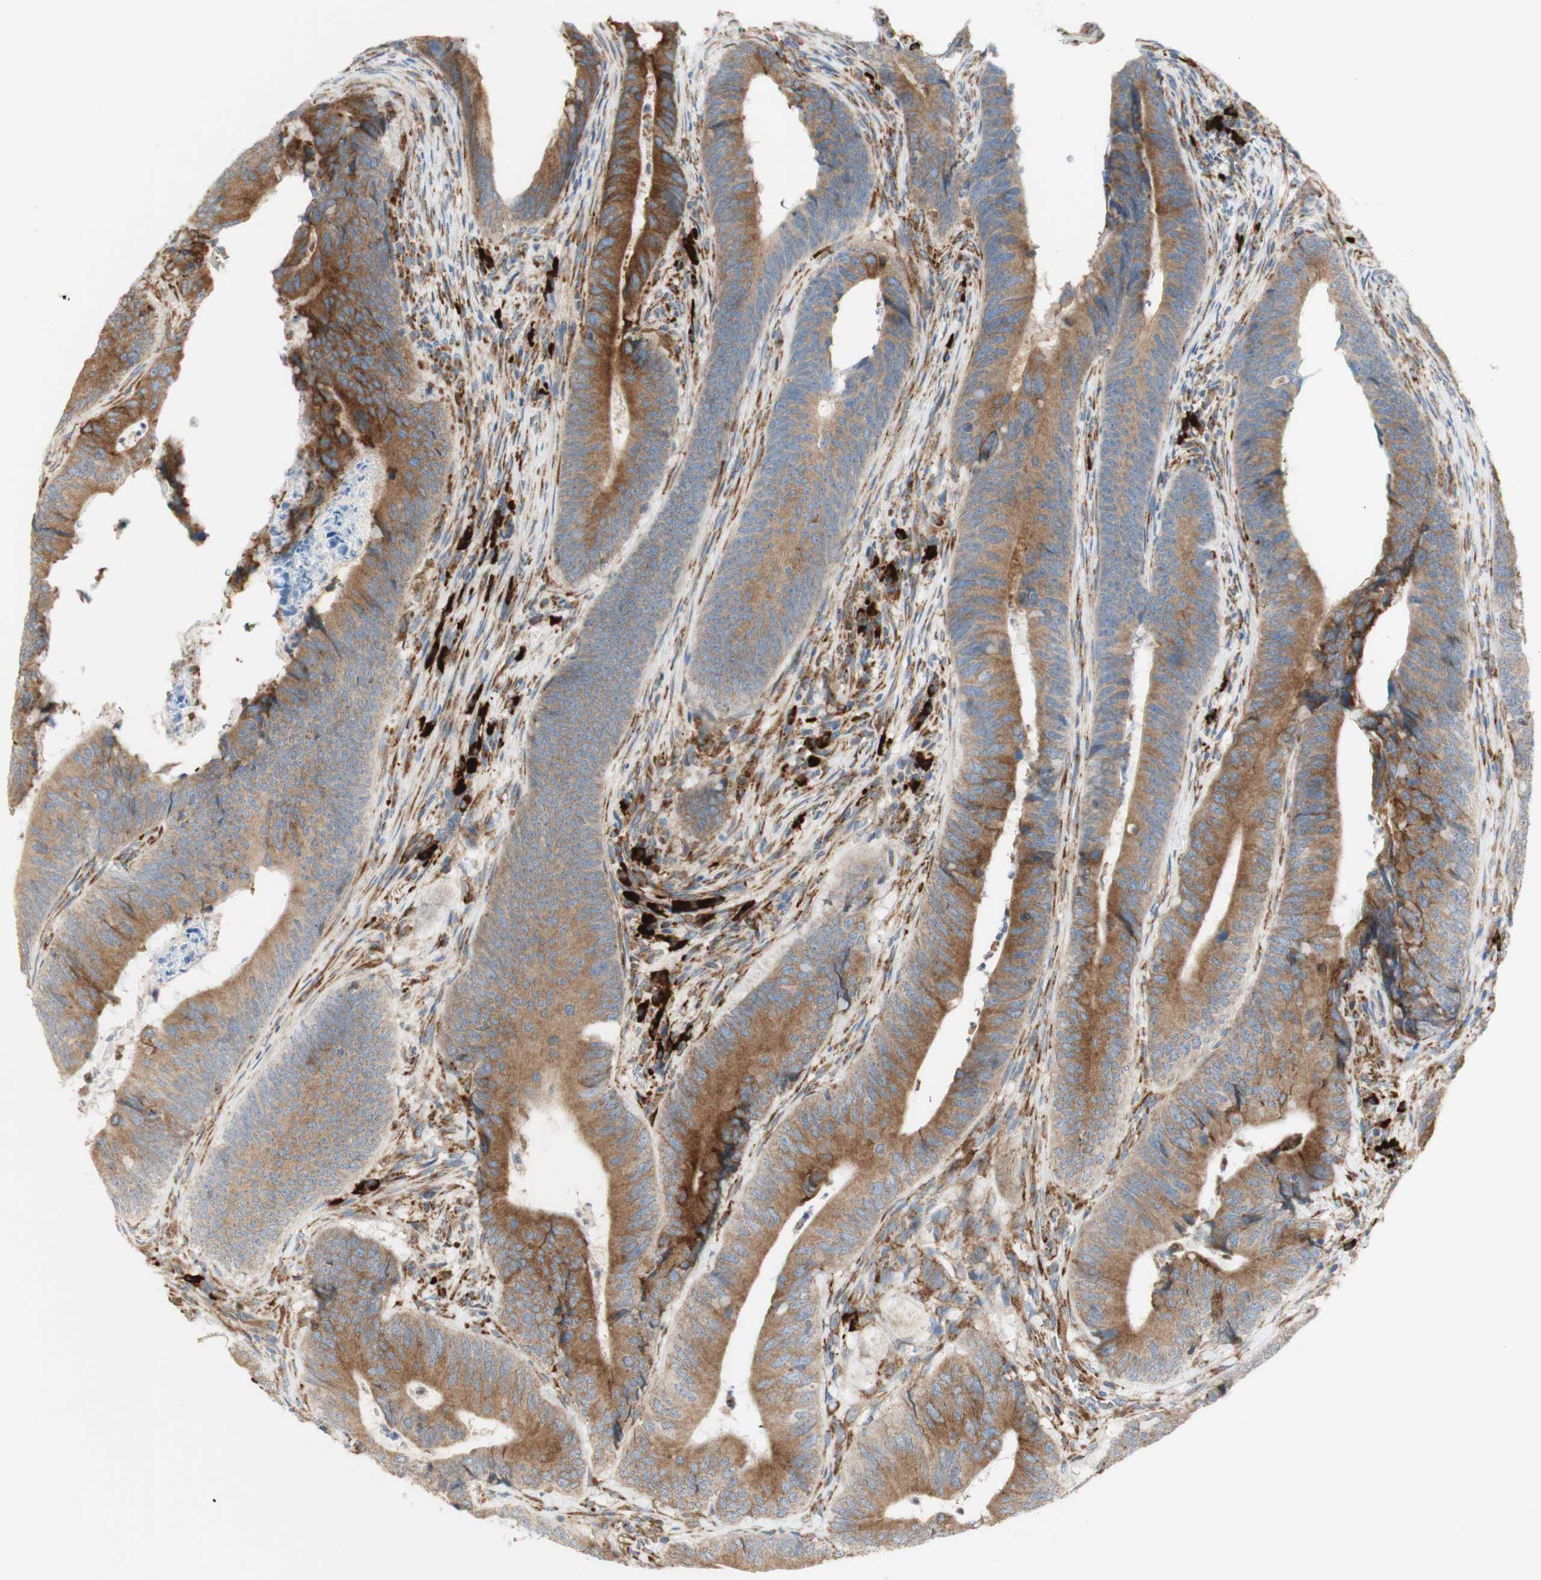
{"staining": {"intensity": "moderate", "quantity": ">75%", "location": "cytoplasmic/membranous"}, "tissue": "colorectal cancer", "cell_type": "Tumor cells", "image_type": "cancer", "snomed": [{"axis": "morphology", "description": "Normal tissue, NOS"}, {"axis": "morphology", "description": "Adenocarcinoma, NOS"}, {"axis": "topography", "description": "Colon"}], "caption": "IHC photomicrograph of colorectal cancer stained for a protein (brown), which demonstrates medium levels of moderate cytoplasmic/membranous positivity in about >75% of tumor cells.", "gene": "MANF", "patient": {"sex": "male", "age": 56}}